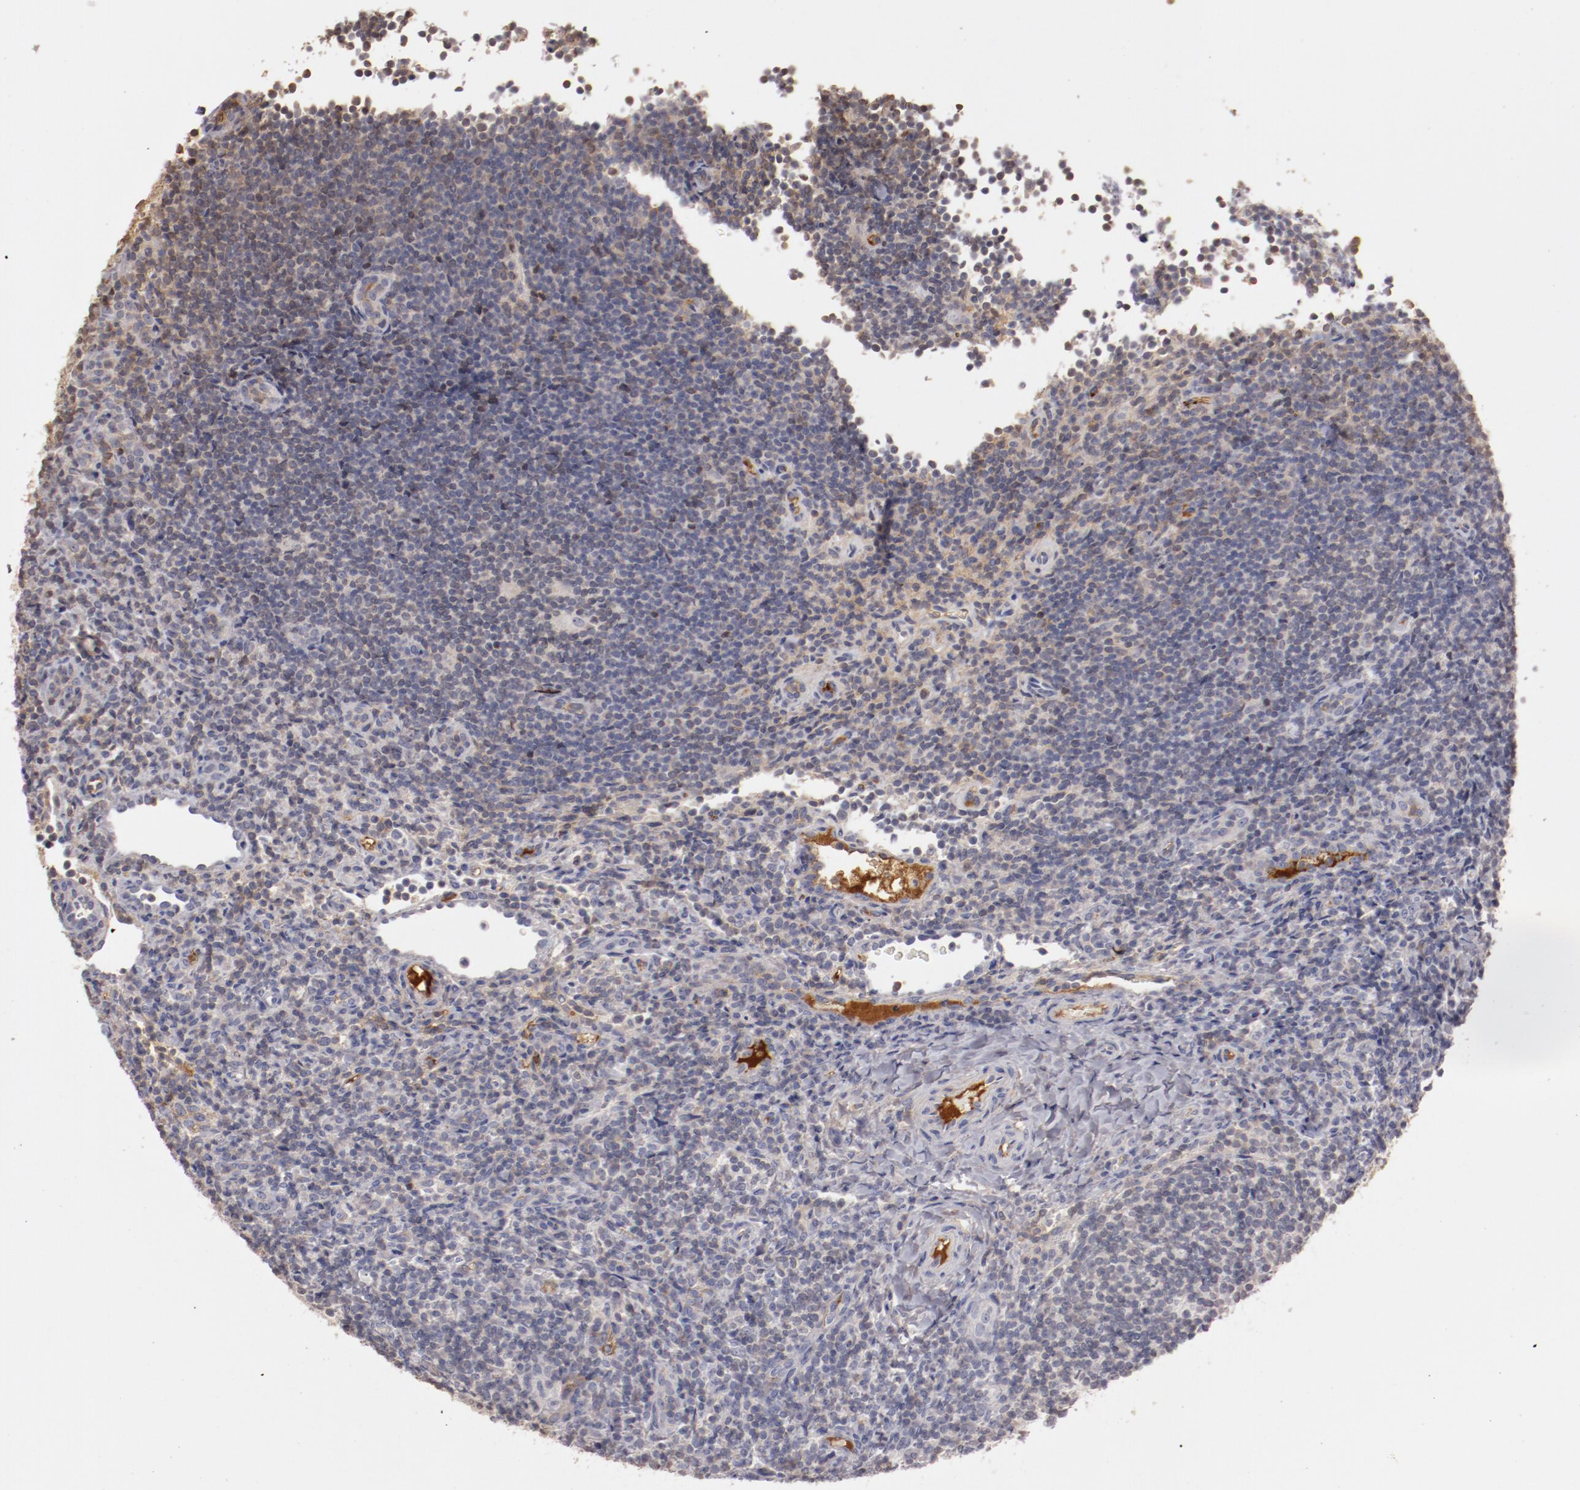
{"staining": {"intensity": "negative", "quantity": "none", "location": "none"}, "tissue": "lymphoma", "cell_type": "Tumor cells", "image_type": "cancer", "snomed": [{"axis": "morphology", "description": "Malignant lymphoma, non-Hodgkin's type, Low grade"}, {"axis": "topography", "description": "Lymph node"}], "caption": "DAB immunohistochemical staining of lymphoma shows no significant staining in tumor cells.", "gene": "MBL2", "patient": {"sex": "female", "age": 76}}